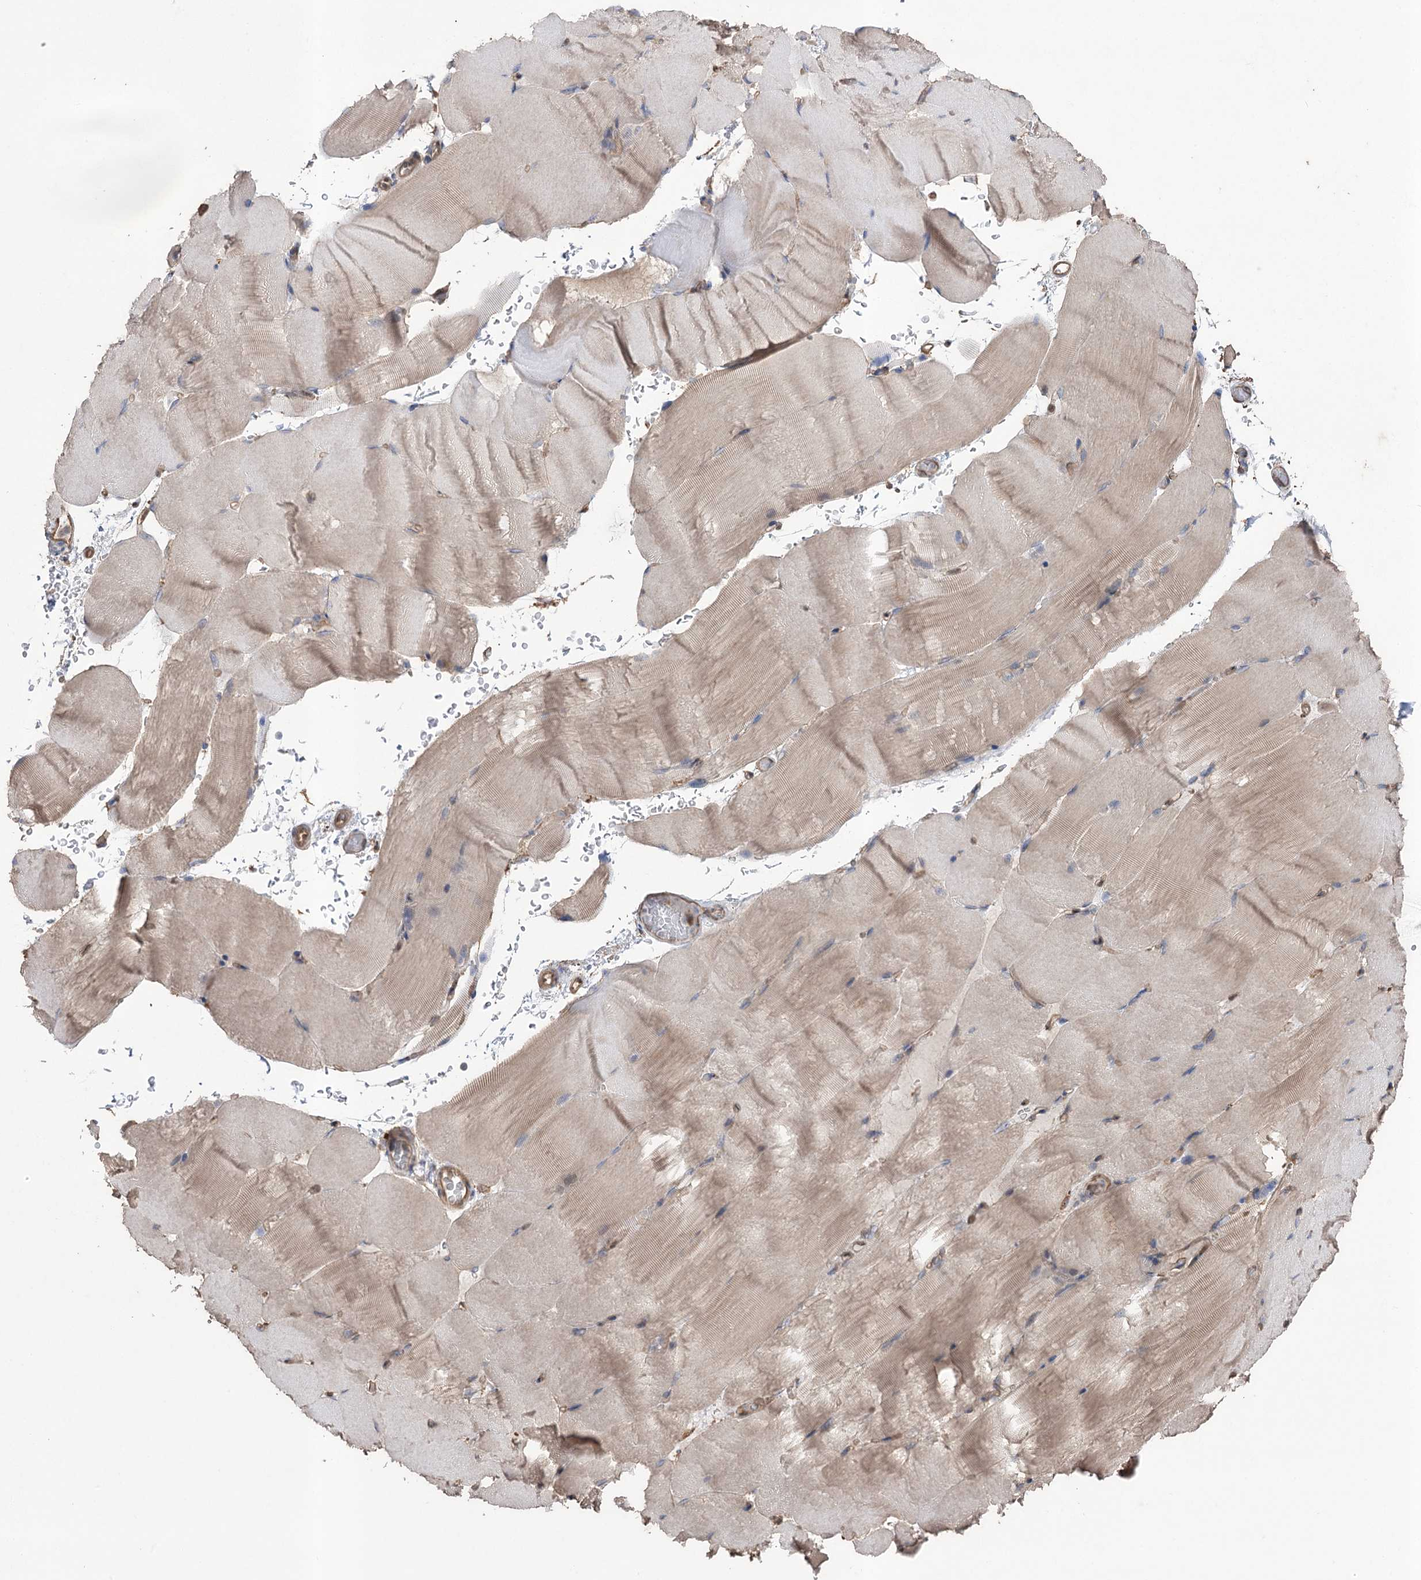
{"staining": {"intensity": "weak", "quantity": "25%-75%", "location": "cytoplasmic/membranous"}, "tissue": "skeletal muscle", "cell_type": "Myocytes", "image_type": "normal", "snomed": [{"axis": "morphology", "description": "Normal tissue, NOS"}, {"axis": "topography", "description": "Skeletal muscle"}, {"axis": "topography", "description": "Parathyroid gland"}], "caption": "A histopathology image showing weak cytoplasmic/membranous expression in about 25%-75% of myocytes in normal skeletal muscle, as visualized by brown immunohistochemical staining.", "gene": "FAM13B", "patient": {"sex": "female", "age": 37}}